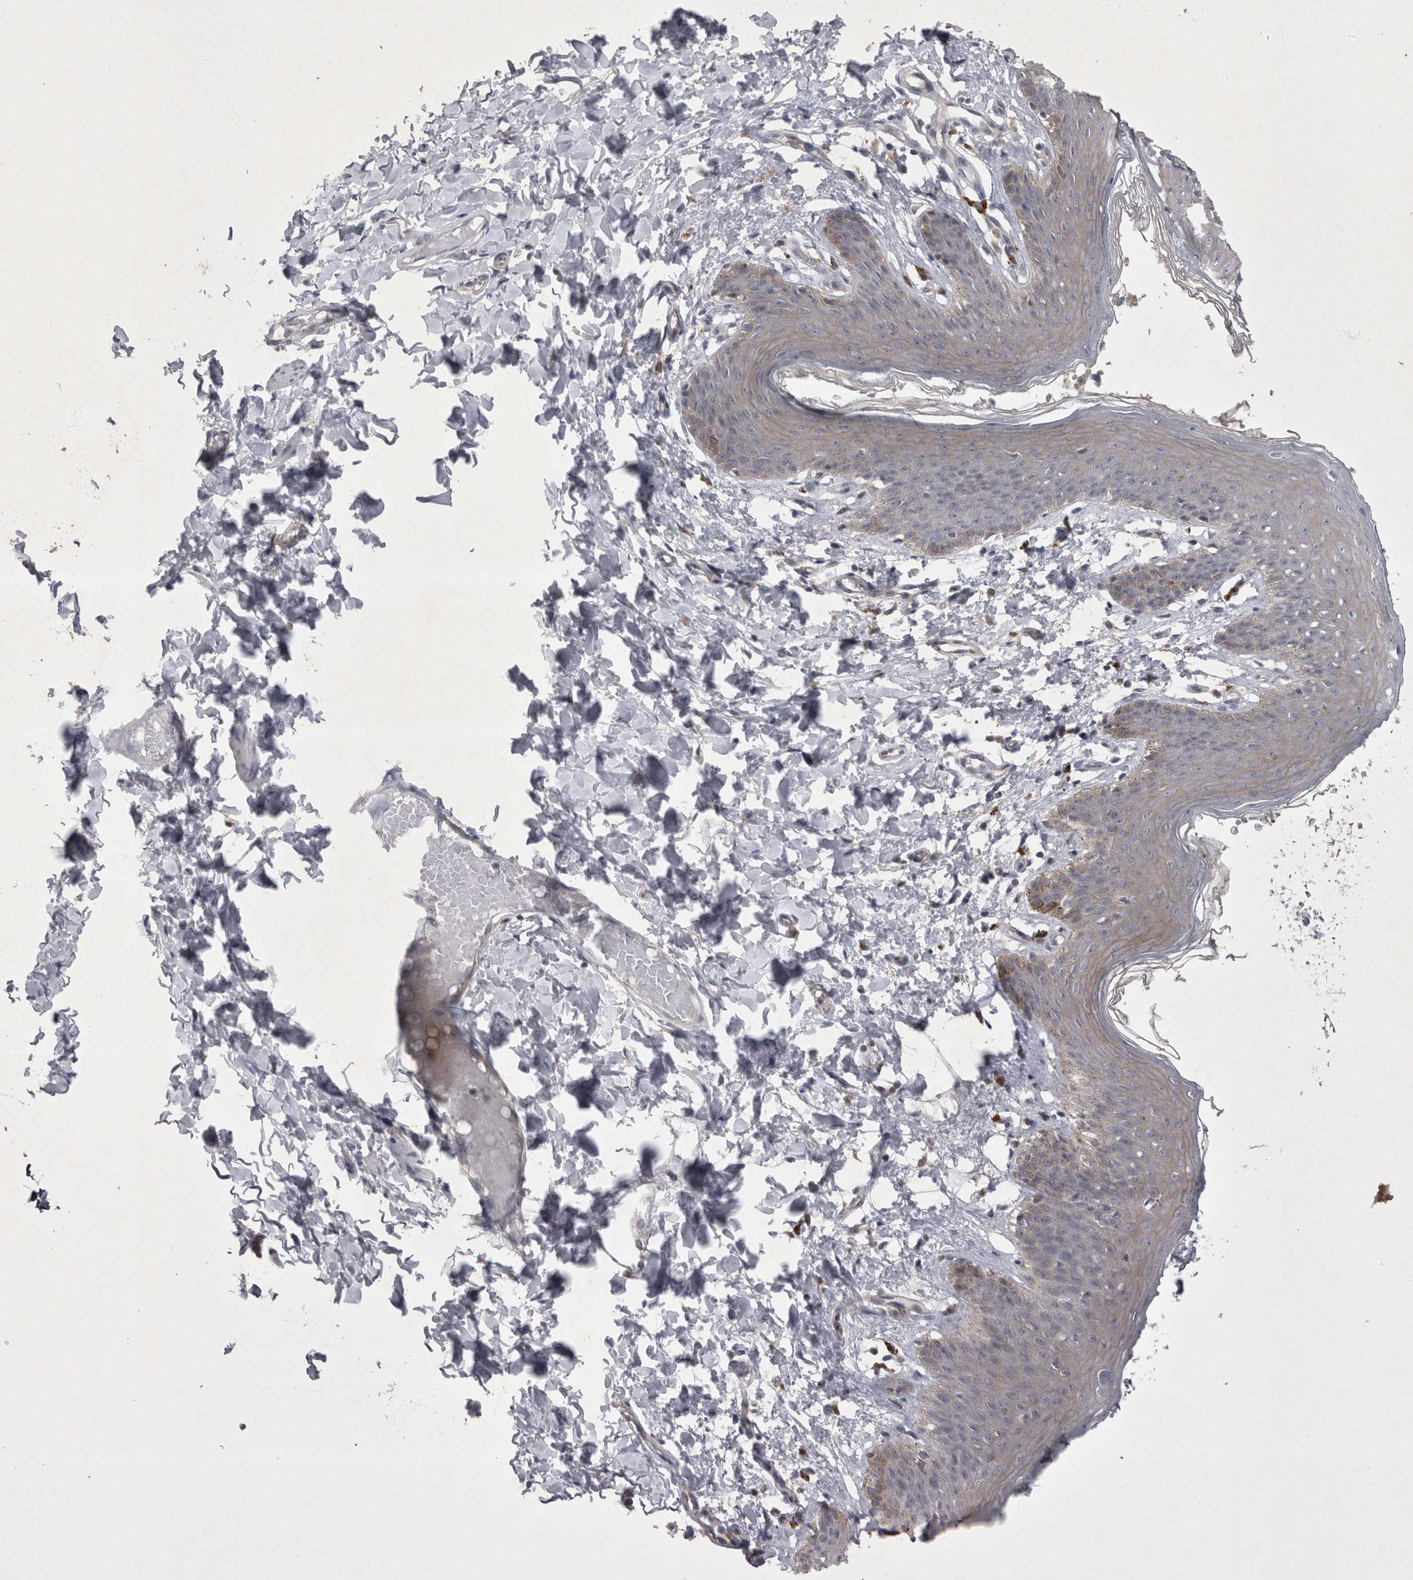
{"staining": {"intensity": "moderate", "quantity": "<25%", "location": "cytoplasmic/membranous"}, "tissue": "skin", "cell_type": "Epidermal cells", "image_type": "normal", "snomed": [{"axis": "morphology", "description": "Normal tissue, NOS"}, {"axis": "topography", "description": "Vulva"}], "caption": "Protein staining of unremarkable skin displays moderate cytoplasmic/membranous expression in about <25% of epidermal cells. Immunohistochemistry (ihc) stains the protein in brown and the nuclei are stained blue.", "gene": "CTBS", "patient": {"sex": "female", "age": 66}}